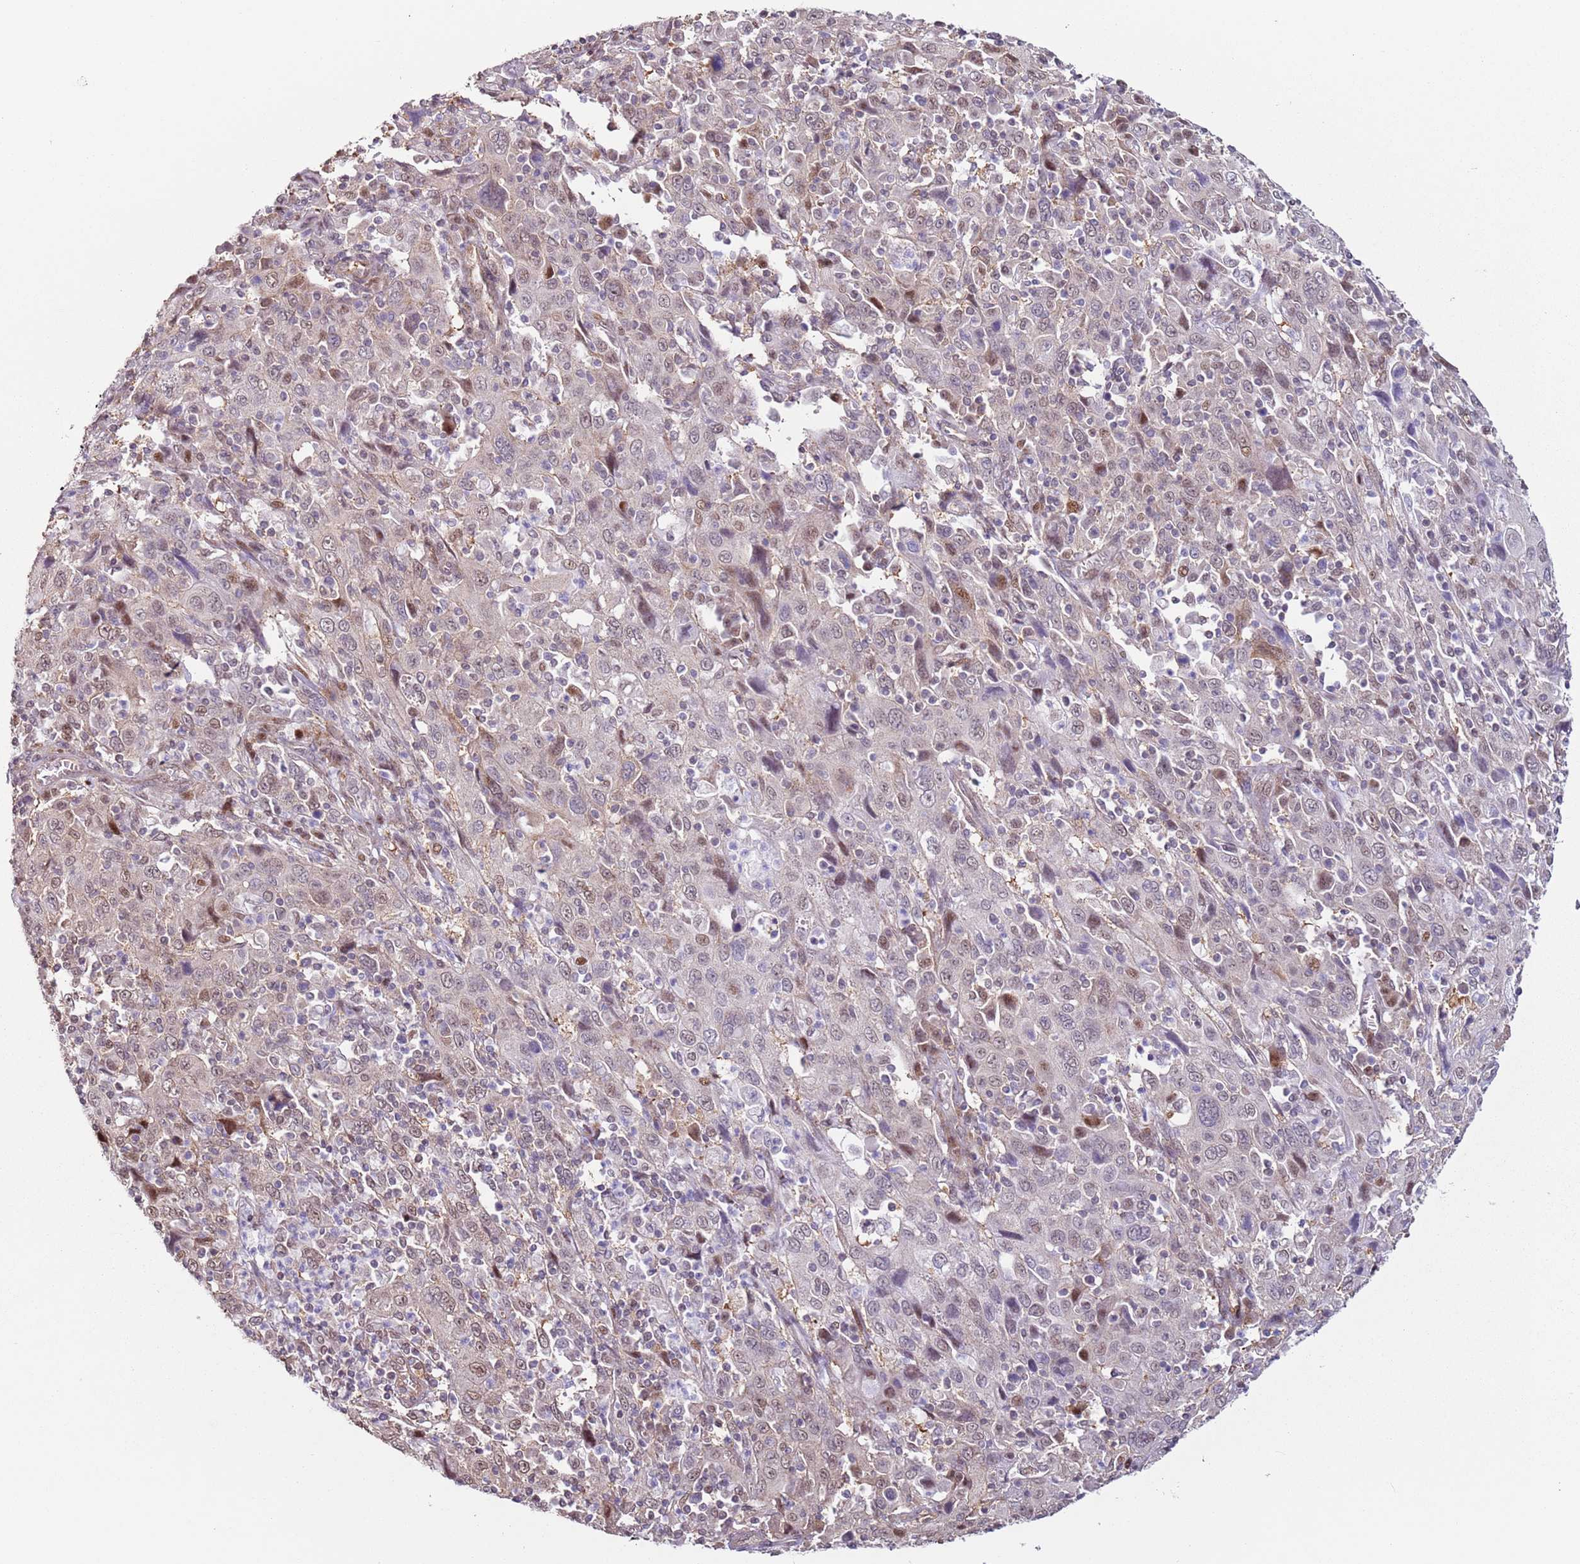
{"staining": {"intensity": "moderate", "quantity": "<25%", "location": "nuclear"}, "tissue": "cervical cancer", "cell_type": "Tumor cells", "image_type": "cancer", "snomed": [{"axis": "morphology", "description": "Squamous cell carcinoma, NOS"}, {"axis": "topography", "description": "Cervix"}], "caption": "Immunohistochemistry (IHC) micrograph of cervical cancer (squamous cell carcinoma) stained for a protein (brown), which reveals low levels of moderate nuclear expression in about <25% of tumor cells.", "gene": "PSMD4", "patient": {"sex": "female", "age": 46}}